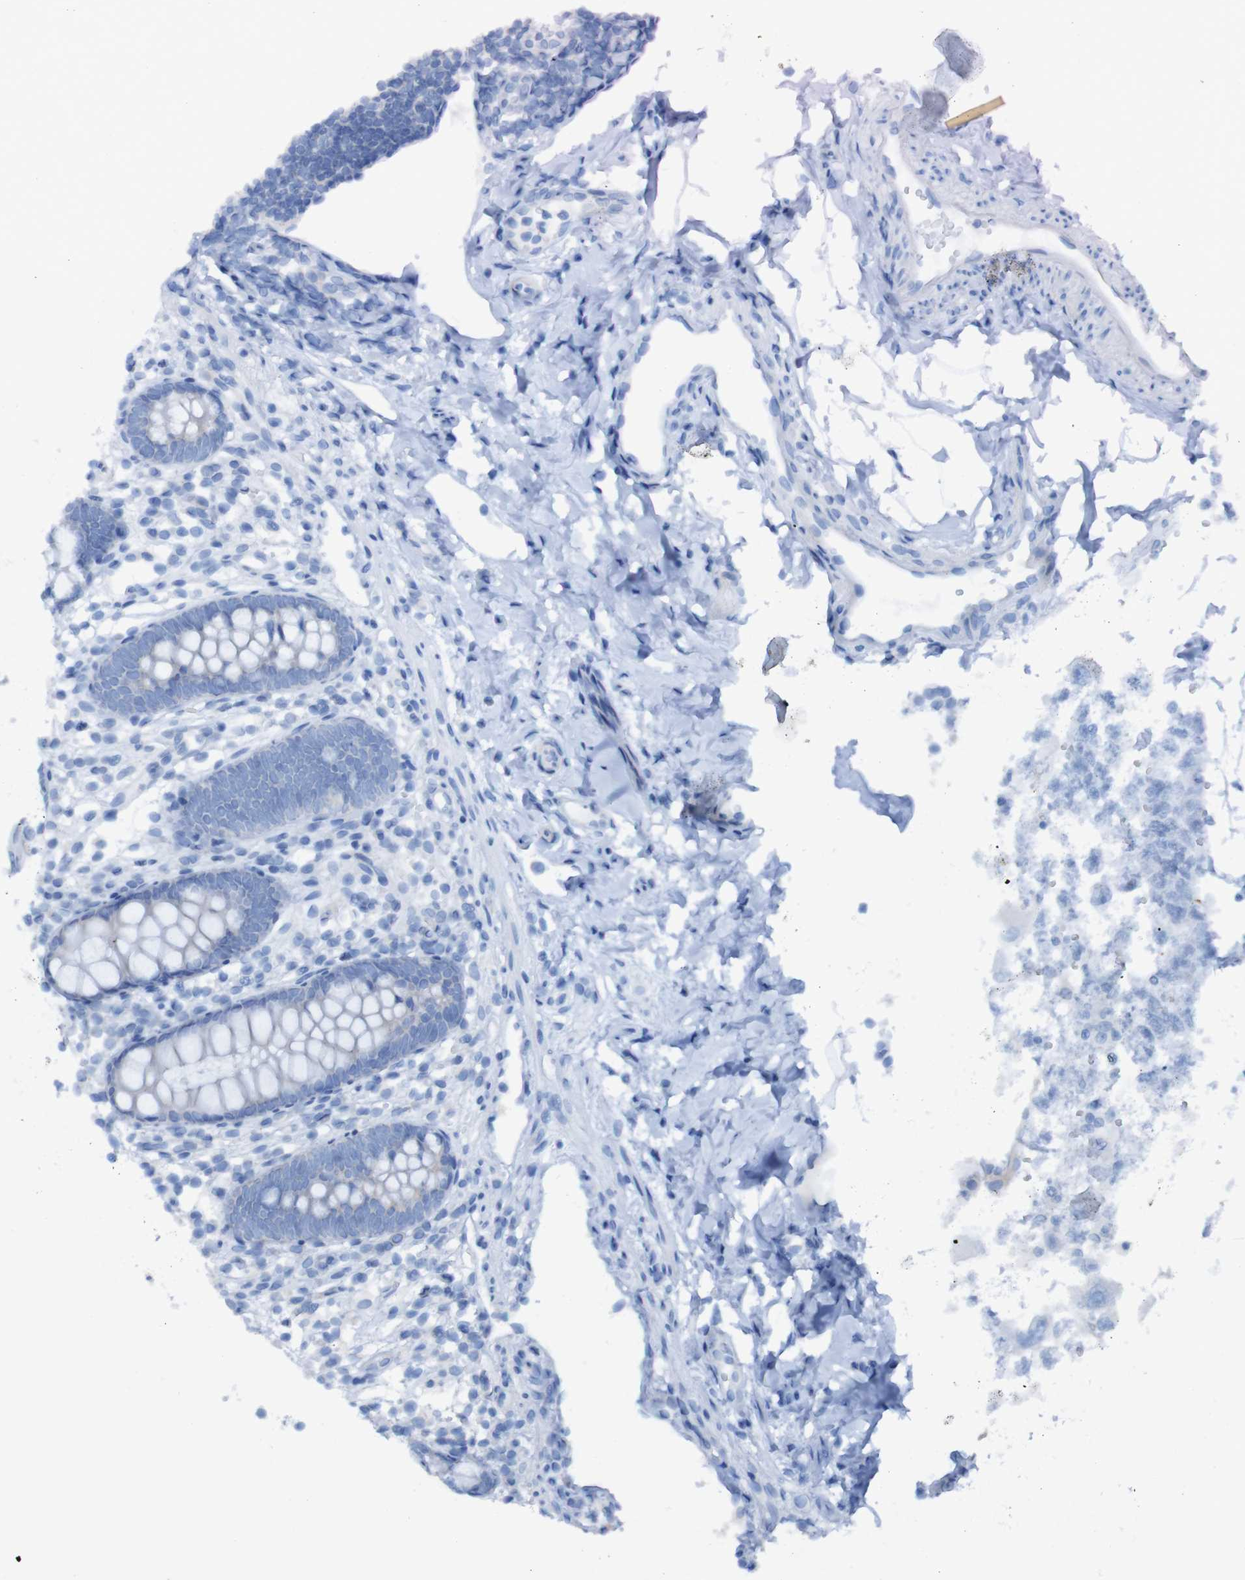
{"staining": {"intensity": "negative", "quantity": "none", "location": "none"}, "tissue": "appendix", "cell_type": "Glandular cells", "image_type": "normal", "snomed": [{"axis": "morphology", "description": "Normal tissue, NOS"}, {"axis": "topography", "description": "Appendix"}], "caption": "Micrograph shows no protein expression in glandular cells of benign appendix. (Brightfield microscopy of DAB immunohistochemistry at high magnification).", "gene": "RNF182", "patient": {"sex": "female", "age": 20}}